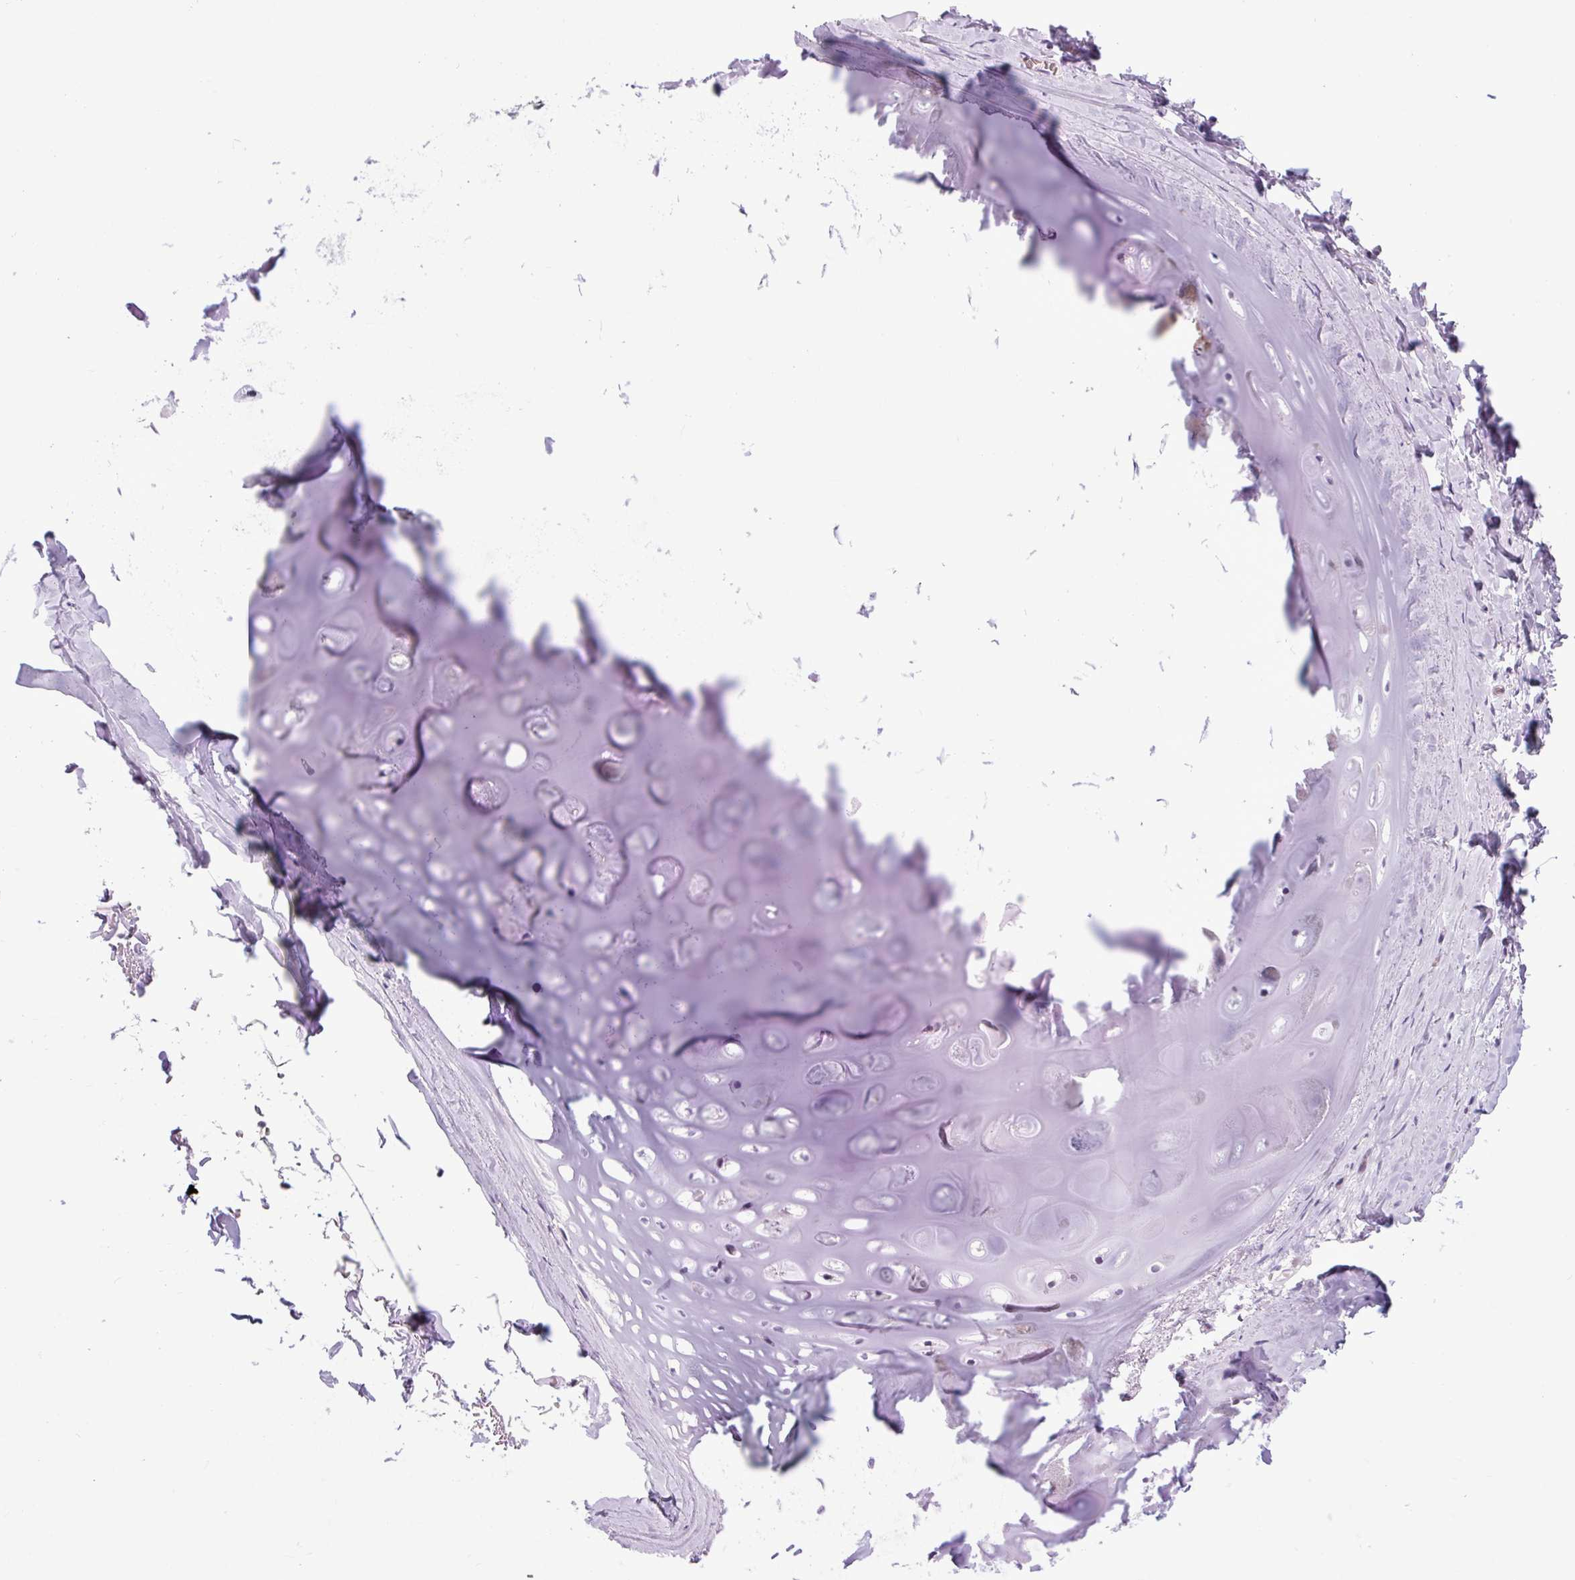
{"staining": {"intensity": "negative", "quantity": "none", "location": "none"}, "tissue": "adipose tissue", "cell_type": "Adipocytes", "image_type": "normal", "snomed": [{"axis": "morphology", "description": "Normal tissue, NOS"}, {"axis": "topography", "description": "Cartilage tissue"}, {"axis": "topography", "description": "Bronchus"}, {"axis": "topography", "description": "Peripheral nerve tissue"}], "caption": "IHC histopathology image of normal human adipose tissue stained for a protein (brown), which shows no positivity in adipocytes. Brightfield microscopy of IHC stained with DAB (3,3'-diaminobenzidine) (brown) and hematoxylin (blue), captured at high magnification.", "gene": "CLK2", "patient": {"sex": "male", "age": 67}}